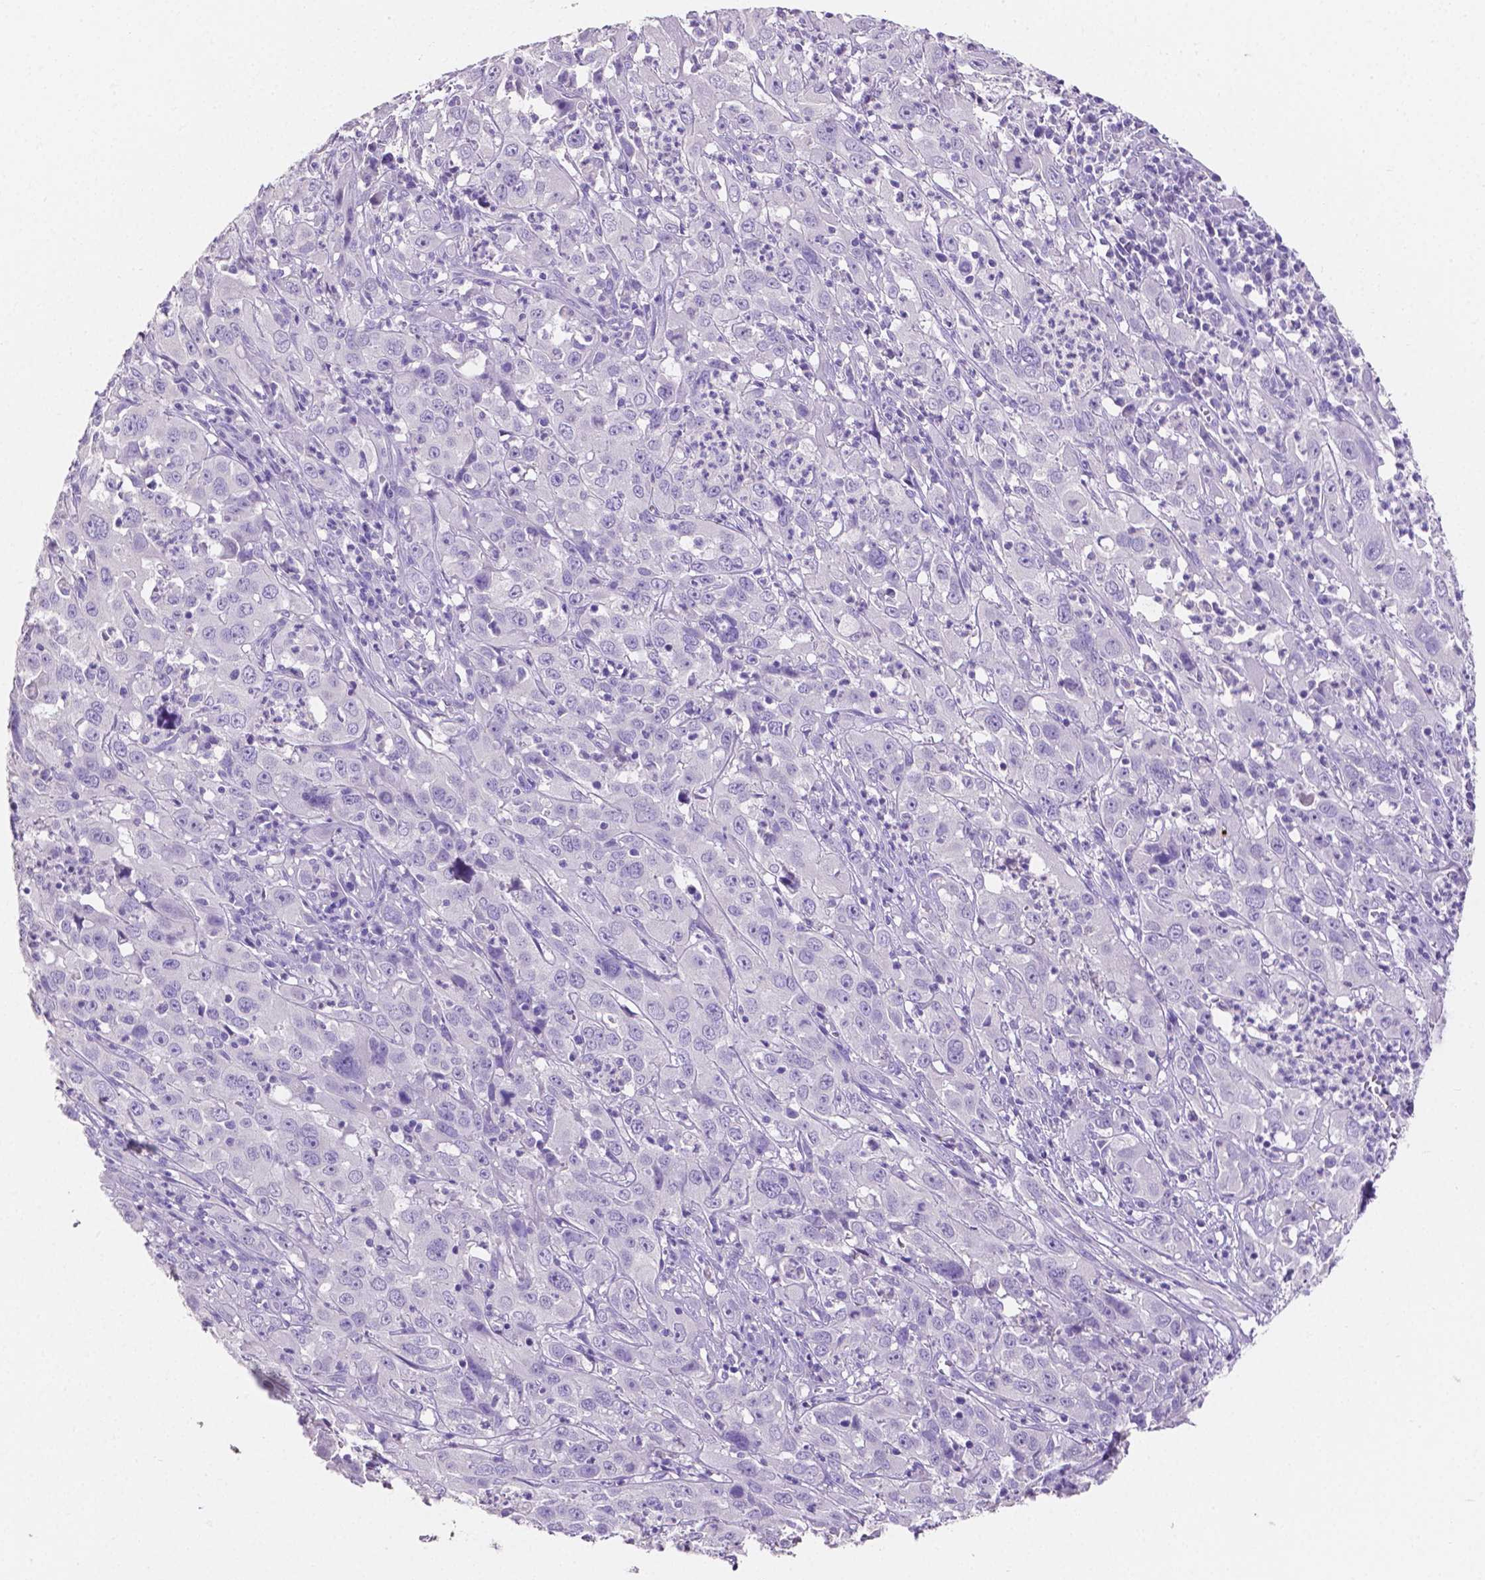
{"staining": {"intensity": "negative", "quantity": "none", "location": "none"}, "tissue": "cervical cancer", "cell_type": "Tumor cells", "image_type": "cancer", "snomed": [{"axis": "morphology", "description": "Squamous cell carcinoma, NOS"}, {"axis": "topography", "description": "Cervix"}], "caption": "This is an immunohistochemistry (IHC) photomicrograph of human cervical cancer (squamous cell carcinoma). There is no staining in tumor cells.", "gene": "SLC22A2", "patient": {"sex": "female", "age": 32}}